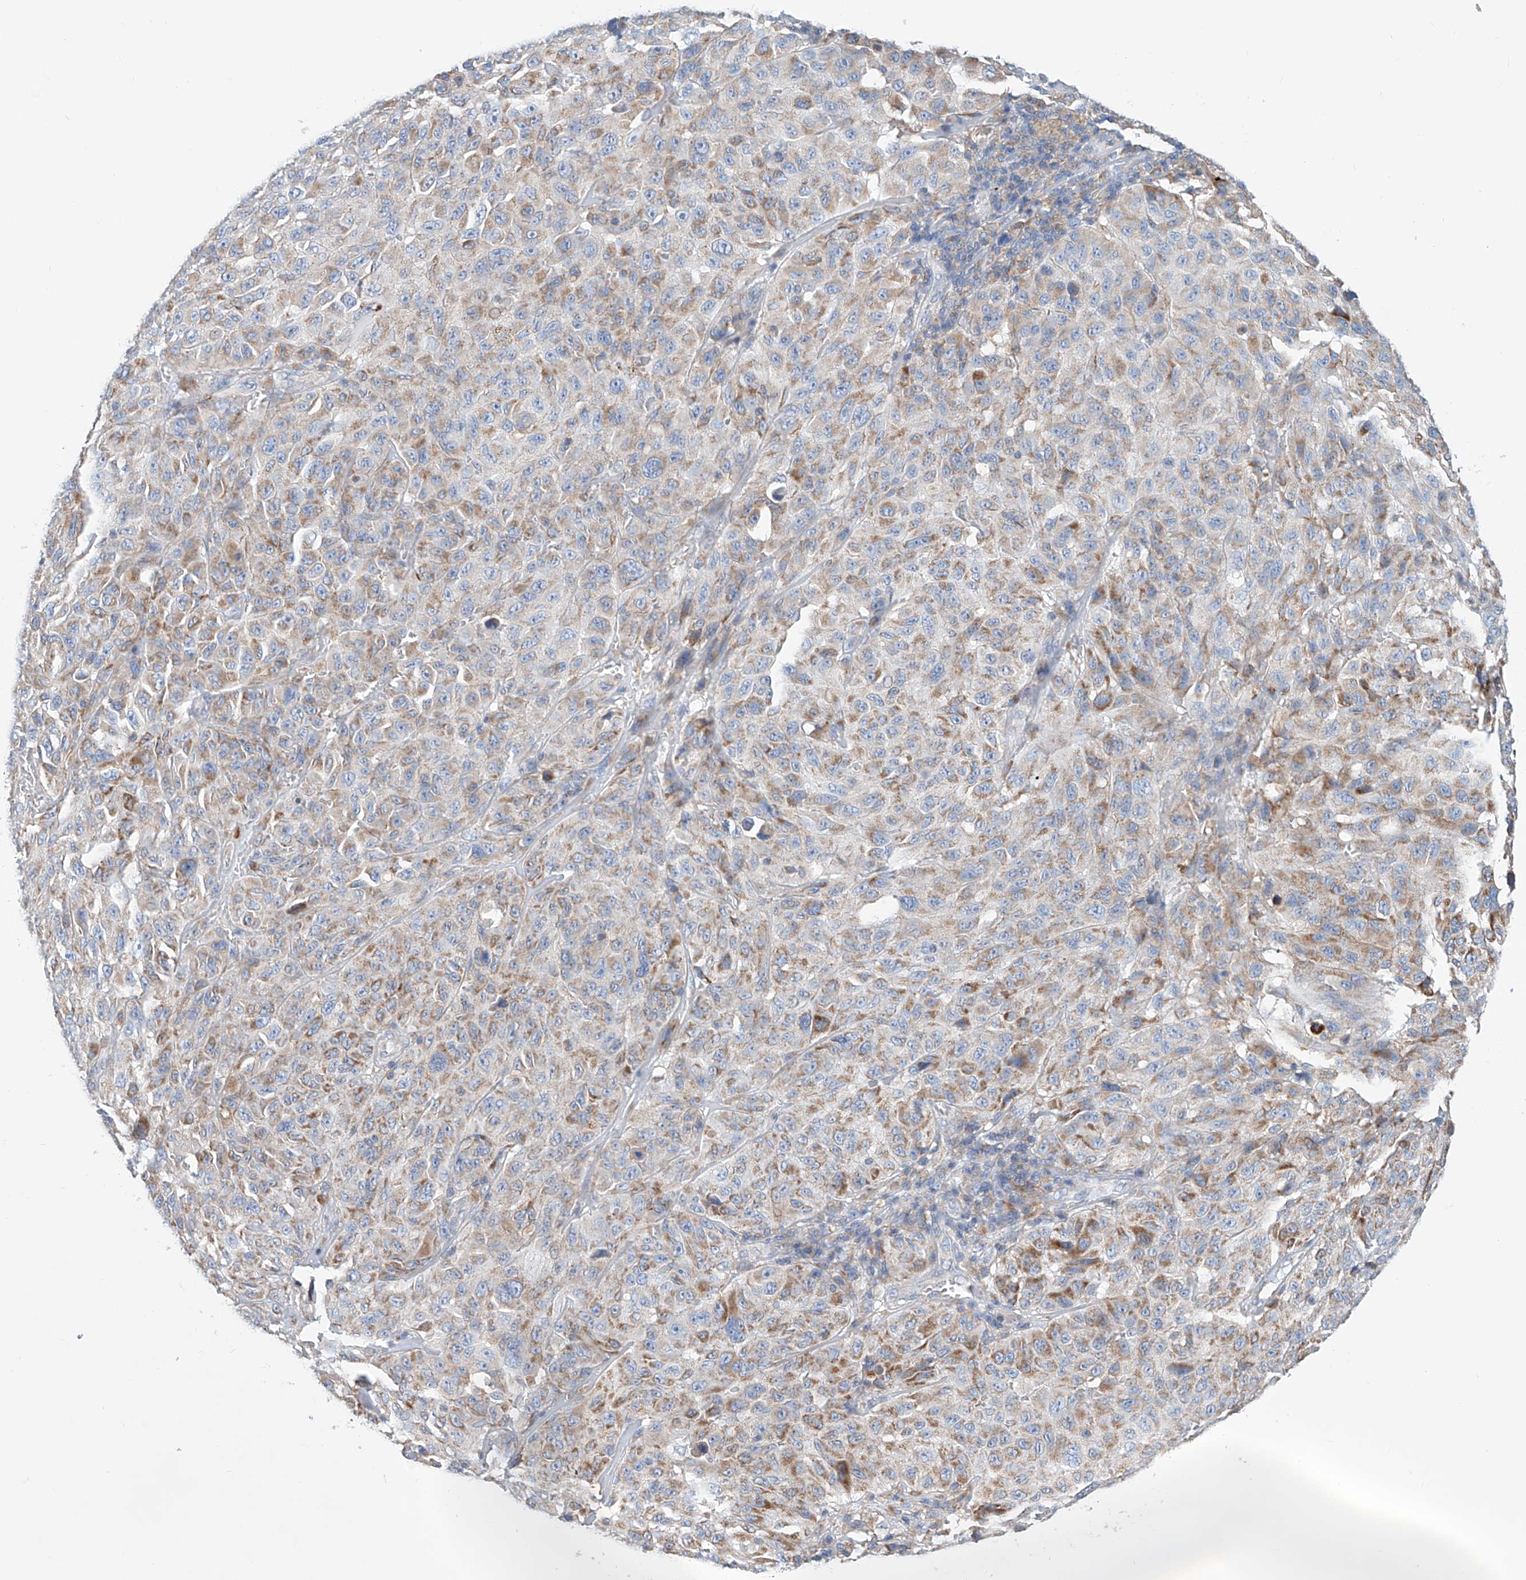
{"staining": {"intensity": "moderate", "quantity": "25%-75%", "location": "cytoplasmic/membranous"}, "tissue": "melanoma", "cell_type": "Tumor cells", "image_type": "cancer", "snomed": [{"axis": "morphology", "description": "Malignant melanoma, NOS"}, {"axis": "topography", "description": "Skin"}], "caption": "Protein analysis of malignant melanoma tissue displays moderate cytoplasmic/membranous positivity in approximately 25%-75% of tumor cells.", "gene": "MAD2L1", "patient": {"sex": "male", "age": 66}}